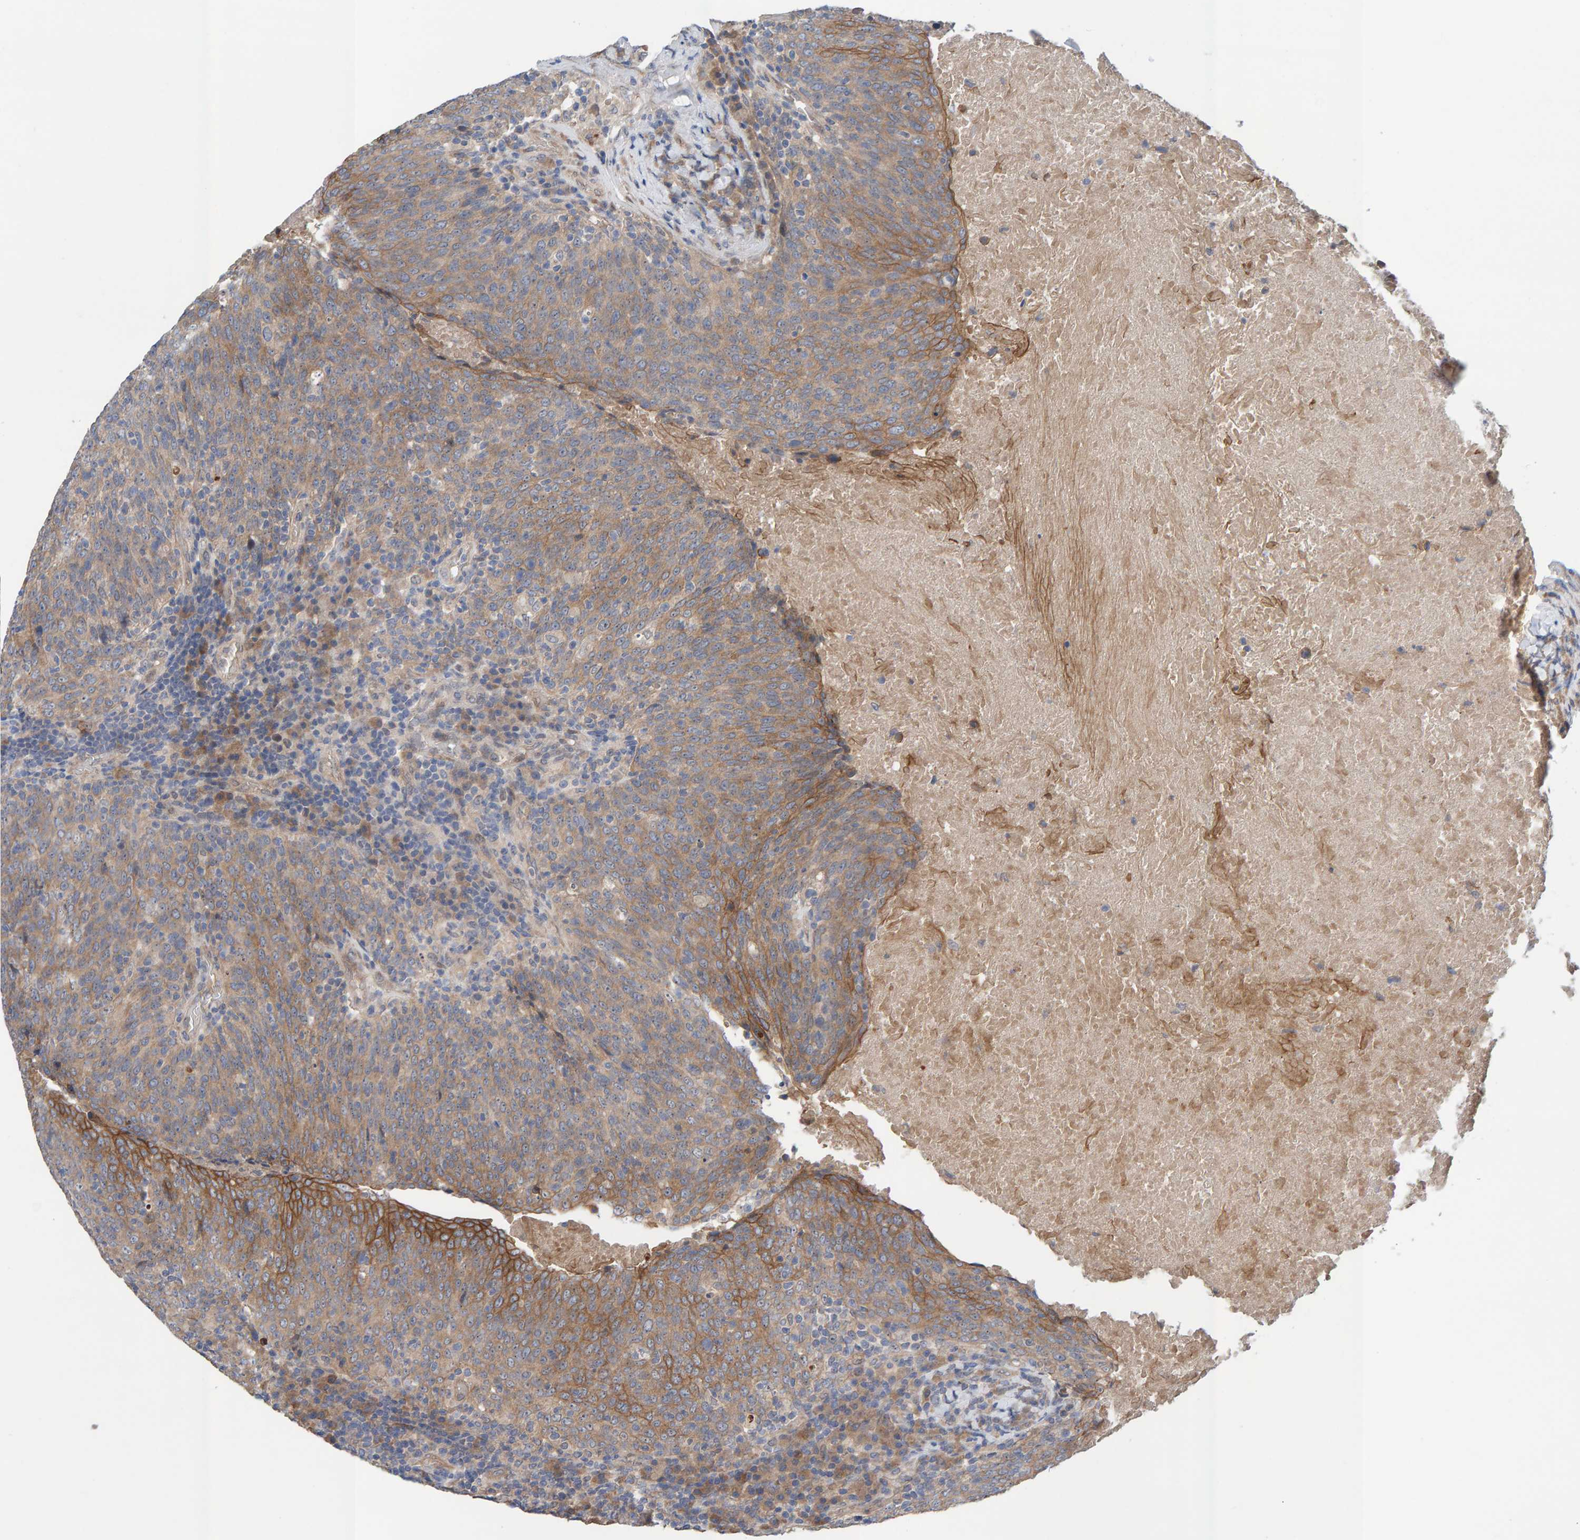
{"staining": {"intensity": "moderate", "quantity": ">75%", "location": "cytoplasmic/membranous"}, "tissue": "head and neck cancer", "cell_type": "Tumor cells", "image_type": "cancer", "snomed": [{"axis": "morphology", "description": "Squamous cell carcinoma, NOS"}, {"axis": "morphology", "description": "Squamous cell carcinoma, metastatic, NOS"}, {"axis": "topography", "description": "Lymph node"}, {"axis": "topography", "description": "Head-Neck"}], "caption": "DAB (3,3'-diaminobenzidine) immunohistochemical staining of head and neck squamous cell carcinoma shows moderate cytoplasmic/membranous protein expression in approximately >75% of tumor cells.", "gene": "LRSAM1", "patient": {"sex": "male", "age": 62}}